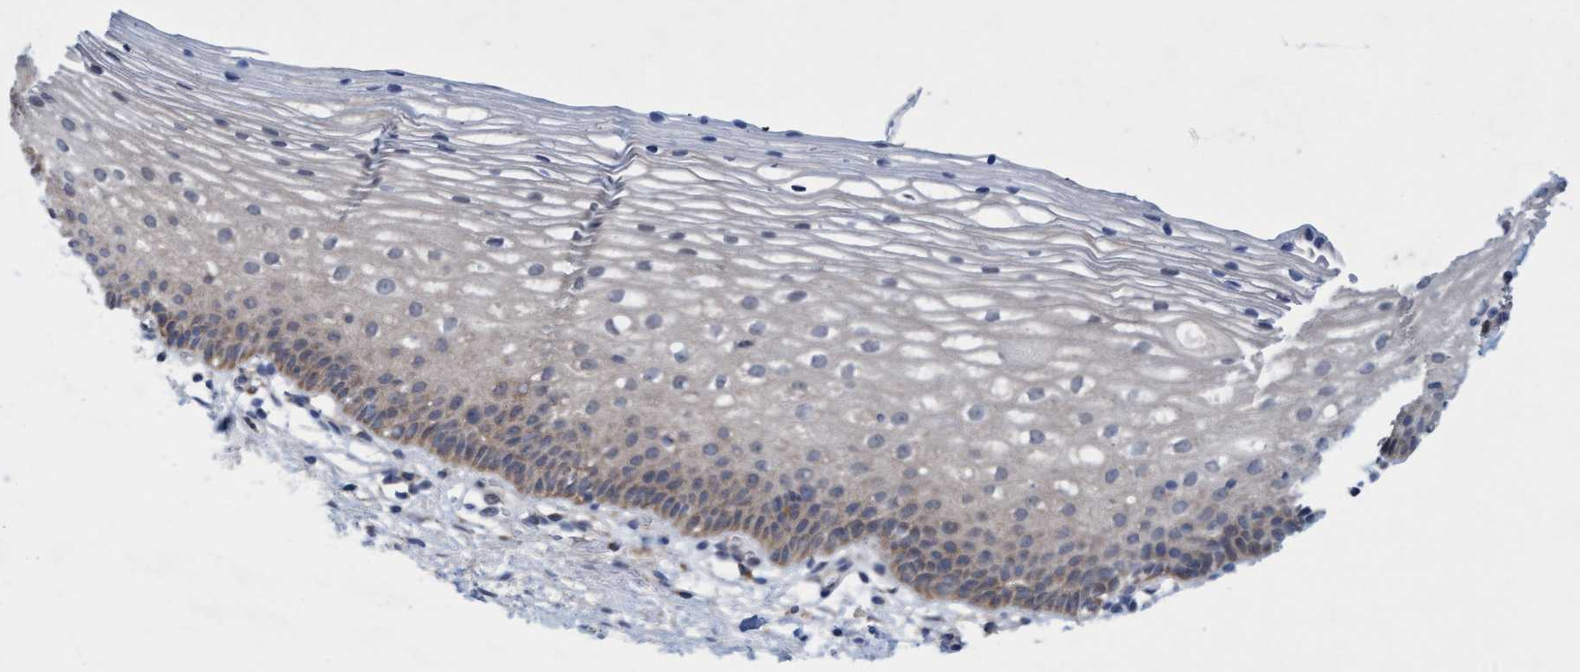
{"staining": {"intensity": "negative", "quantity": "none", "location": "none"}, "tissue": "cervix", "cell_type": "Glandular cells", "image_type": "normal", "snomed": [{"axis": "morphology", "description": "Normal tissue, NOS"}, {"axis": "topography", "description": "Cervix"}], "caption": "Cervix stained for a protein using IHC displays no staining glandular cells.", "gene": "KLHL25", "patient": {"sex": "female", "age": 72}}